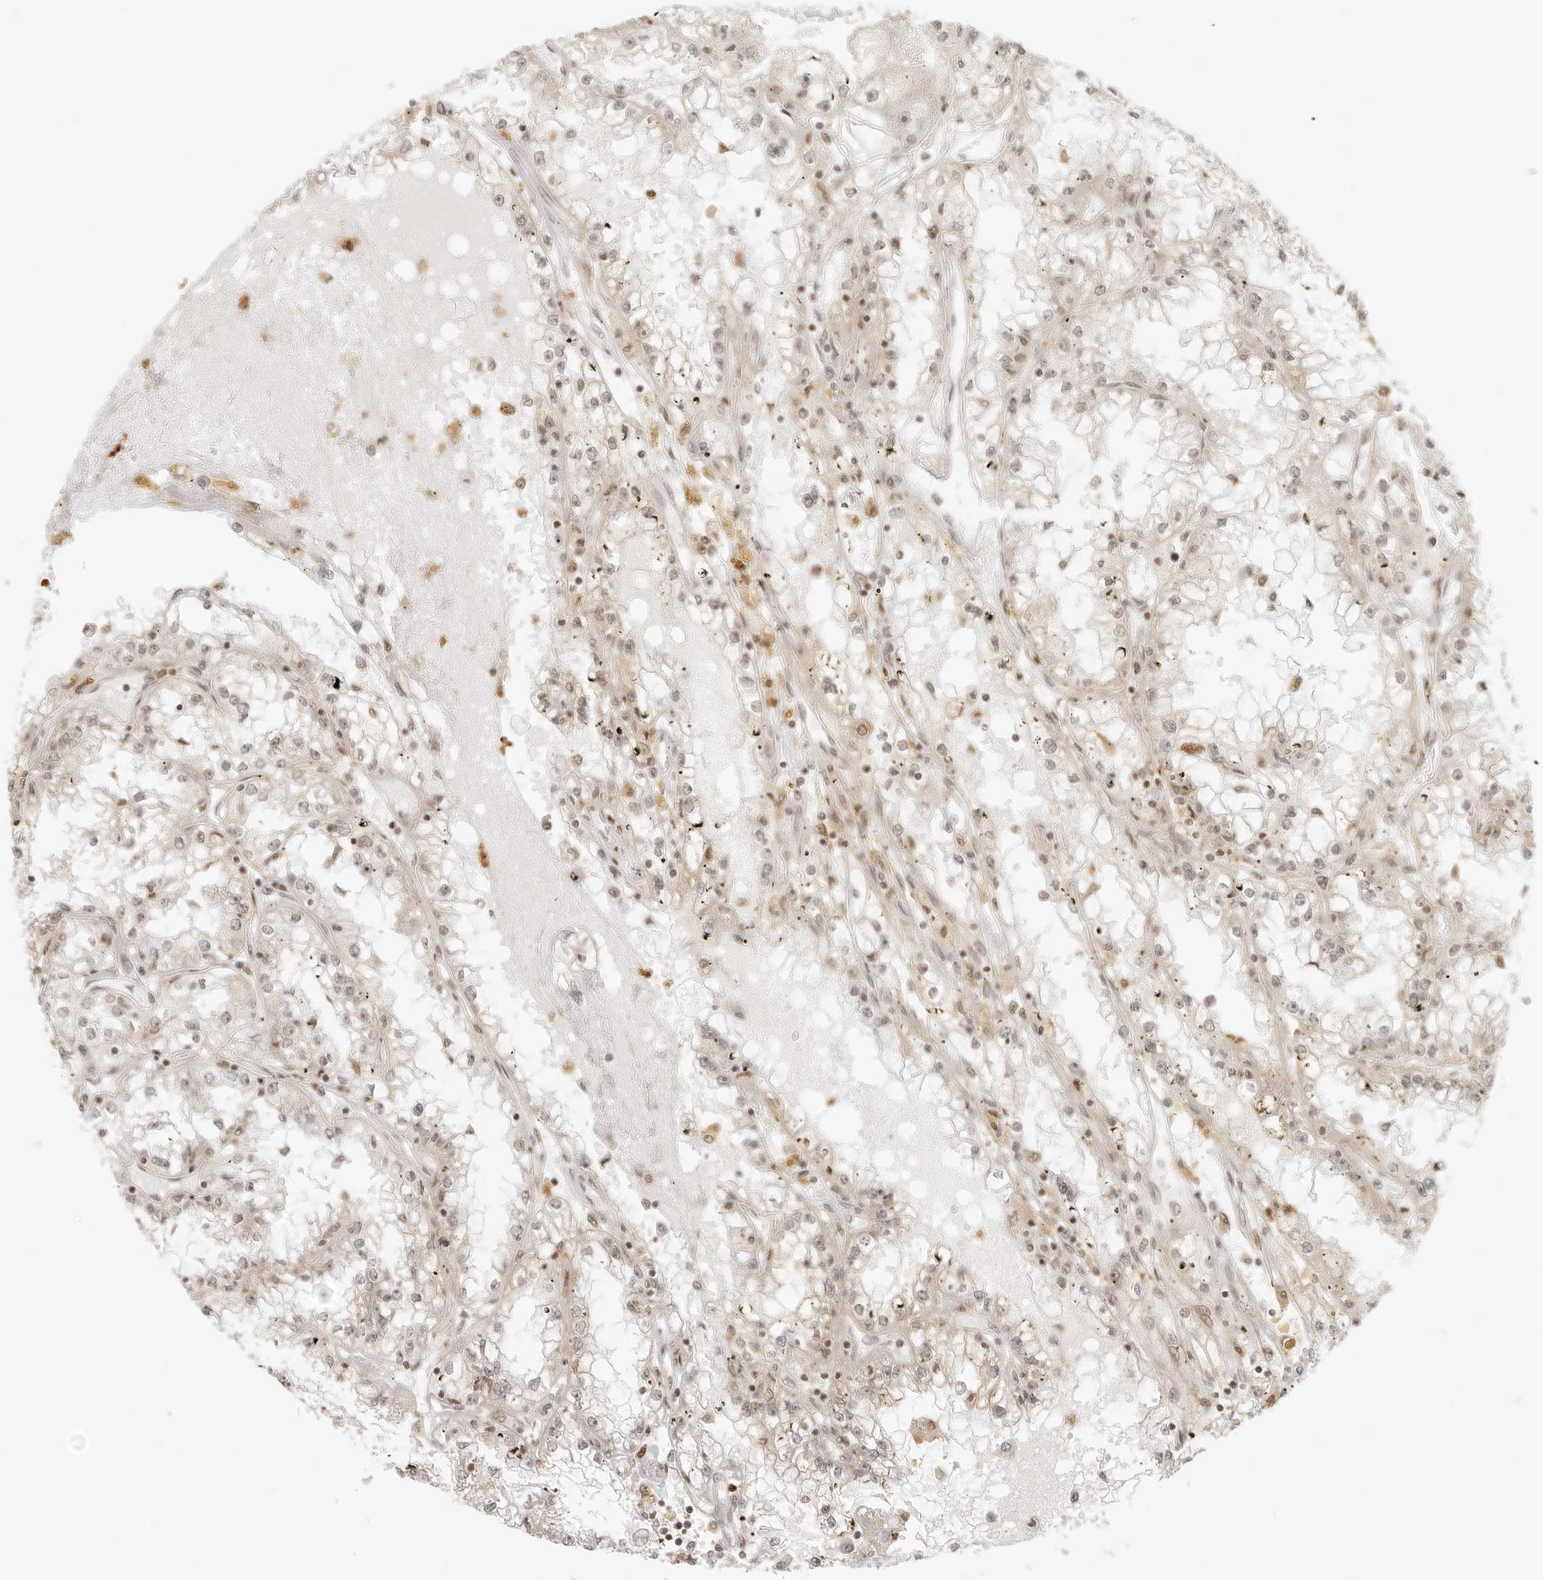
{"staining": {"intensity": "weak", "quantity": ">75%", "location": "cytoplasmic/membranous,nuclear"}, "tissue": "renal cancer", "cell_type": "Tumor cells", "image_type": "cancer", "snomed": [{"axis": "morphology", "description": "Adenocarcinoma, NOS"}, {"axis": "topography", "description": "Kidney"}], "caption": "DAB immunohistochemical staining of renal adenocarcinoma displays weak cytoplasmic/membranous and nuclear protein staining in approximately >75% of tumor cells. (DAB (3,3'-diaminobenzidine) IHC, brown staining for protein, blue staining for nuclei).", "gene": "ZNF407", "patient": {"sex": "male", "age": 56}}